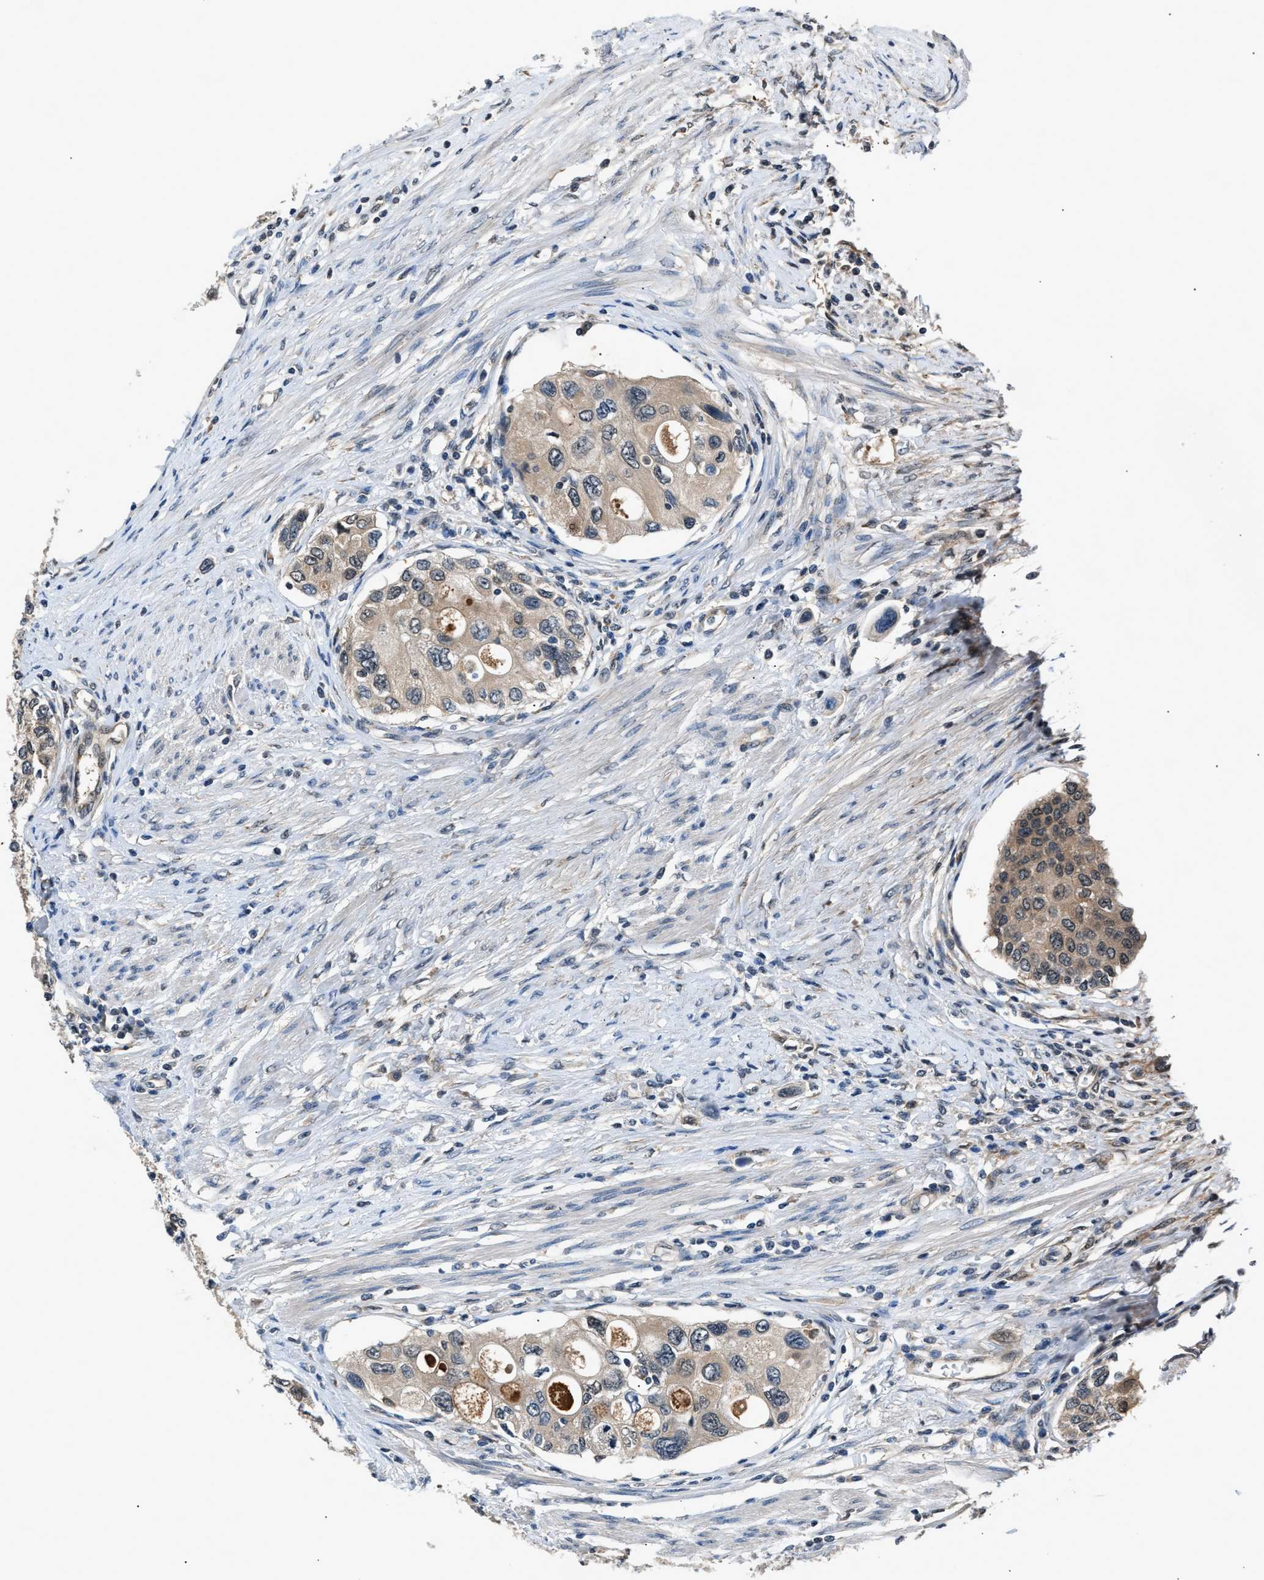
{"staining": {"intensity": "weak", "quantity": "25%-75%", "location": "cytoplasmic/membranous"}, "tissue": "urothelial cancer", "cell_type": "Tumor cells", "image_type": "cancer", "snomed": [{"axis": "morphology", "description": "Urothelial carcinoma, High grade"}, {"axis": "topography", "description": "Urinary bladder"}], "caption": "Immunohistochemical staining of human urothelial cancer reveals low levels of weak cytoplasmic/membranous expression in about 25%-75% of tumor cells.", "gene": "TP53I3", "patient": {"sex": "female", "age": 56}}